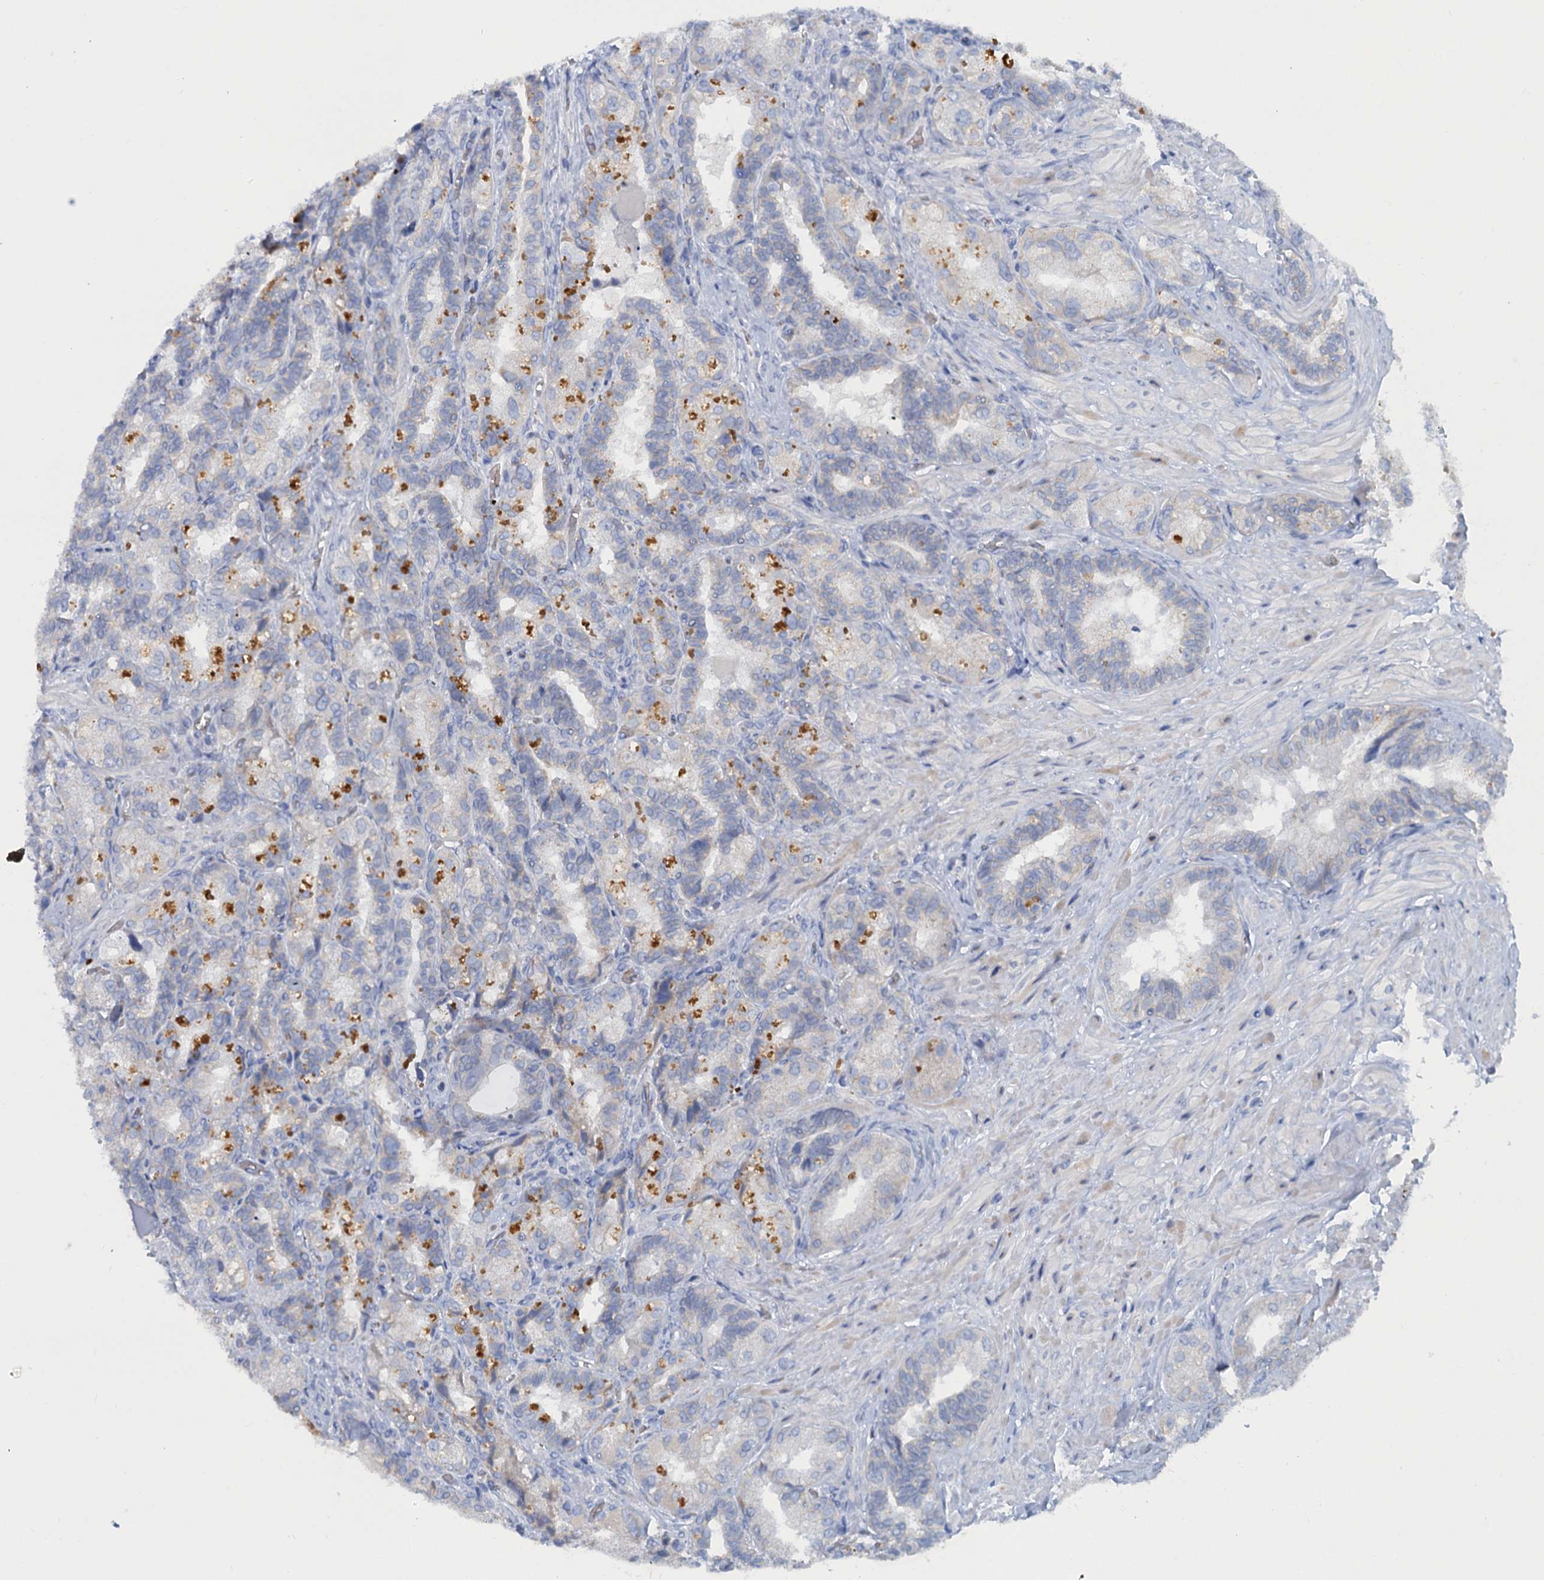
{"staining": {"intensity": "weak", "quantity": "<25%", "location": "cytoplasmic/membranous"}, "tissue": "seminal vesicle", "cell_type": "Glandular cells", "image_type": "normal", "snomed": [{"axis": "morphology", "description": "Normal tissue, NOS"}, {"axis": "topography", "description": "Prostate and seminal vesicle, NOS"}, {"axis": "topography", "description": "Prostate"}, {"axis": "topography", "description": "Seminal veicle"}], "caption": "Immunohistochemistry histopathology image of benign seminal vesicle: seminal vesicle stained with DAB reveals no significant protein positivity in glandular cells.", "gene": "MYADML2", "patient": {"sex": "male", "age": 67}}